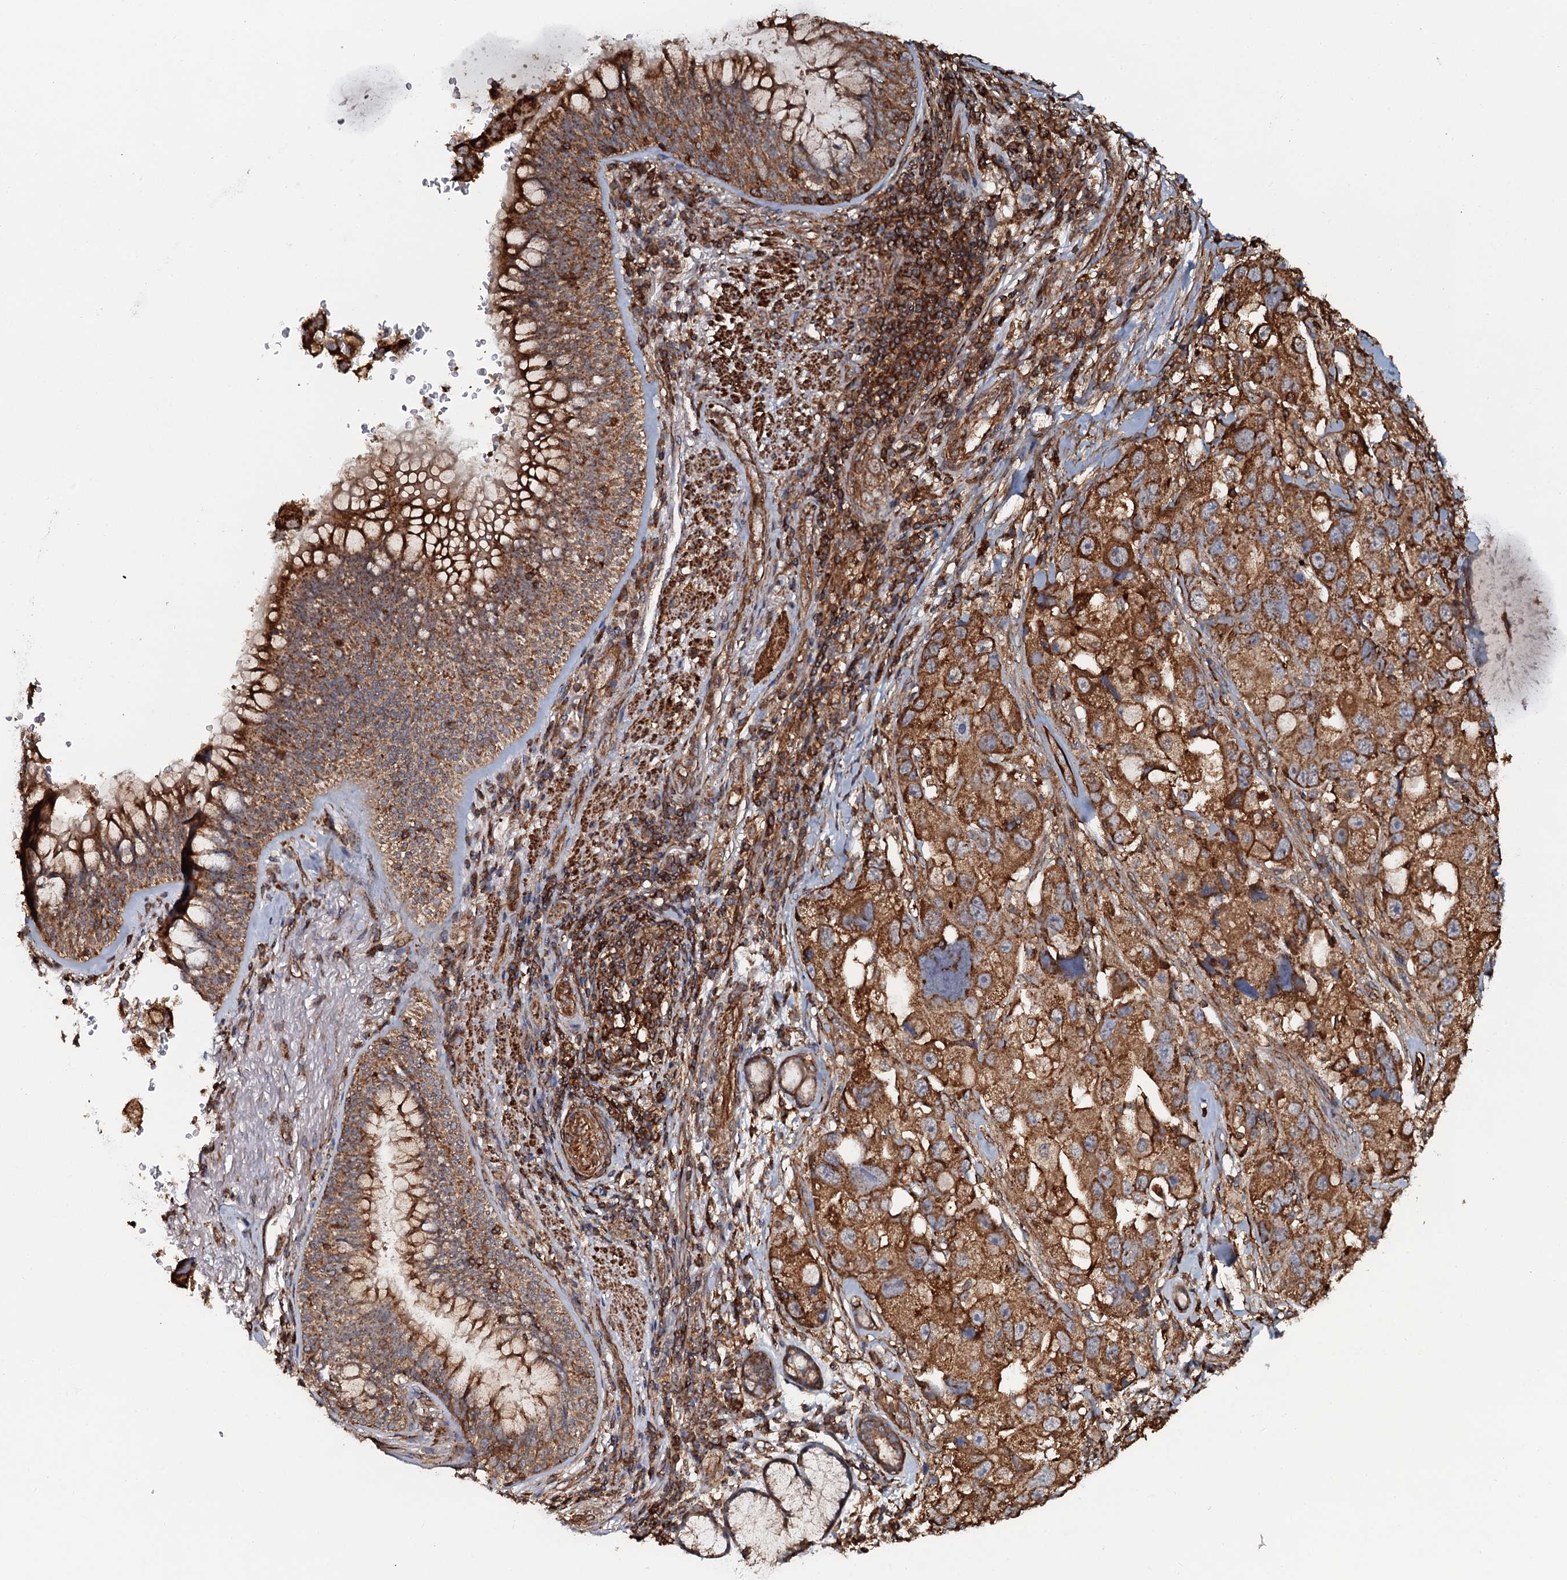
{"staining": {"intensity": "strong", "quantity": ">75%", "location": "cytoplasmic/membranous"}, "tissue": "lung cancer", "cell_type": "Tumor cells", "image_type": "cancer", "snomed": [{"axis": "morphology", "description": "Adenocarcinoma, NOS"}, {"axis": "topography", "description": "Lung"}], "caption": "An image of lung cancer (adenocarcinoma) stained for a protein shows strong cytoplasmic/membranous brown staining in tumor cells.", "gene": "VWA8", "patient": {"sex": "female", "age": 54}}